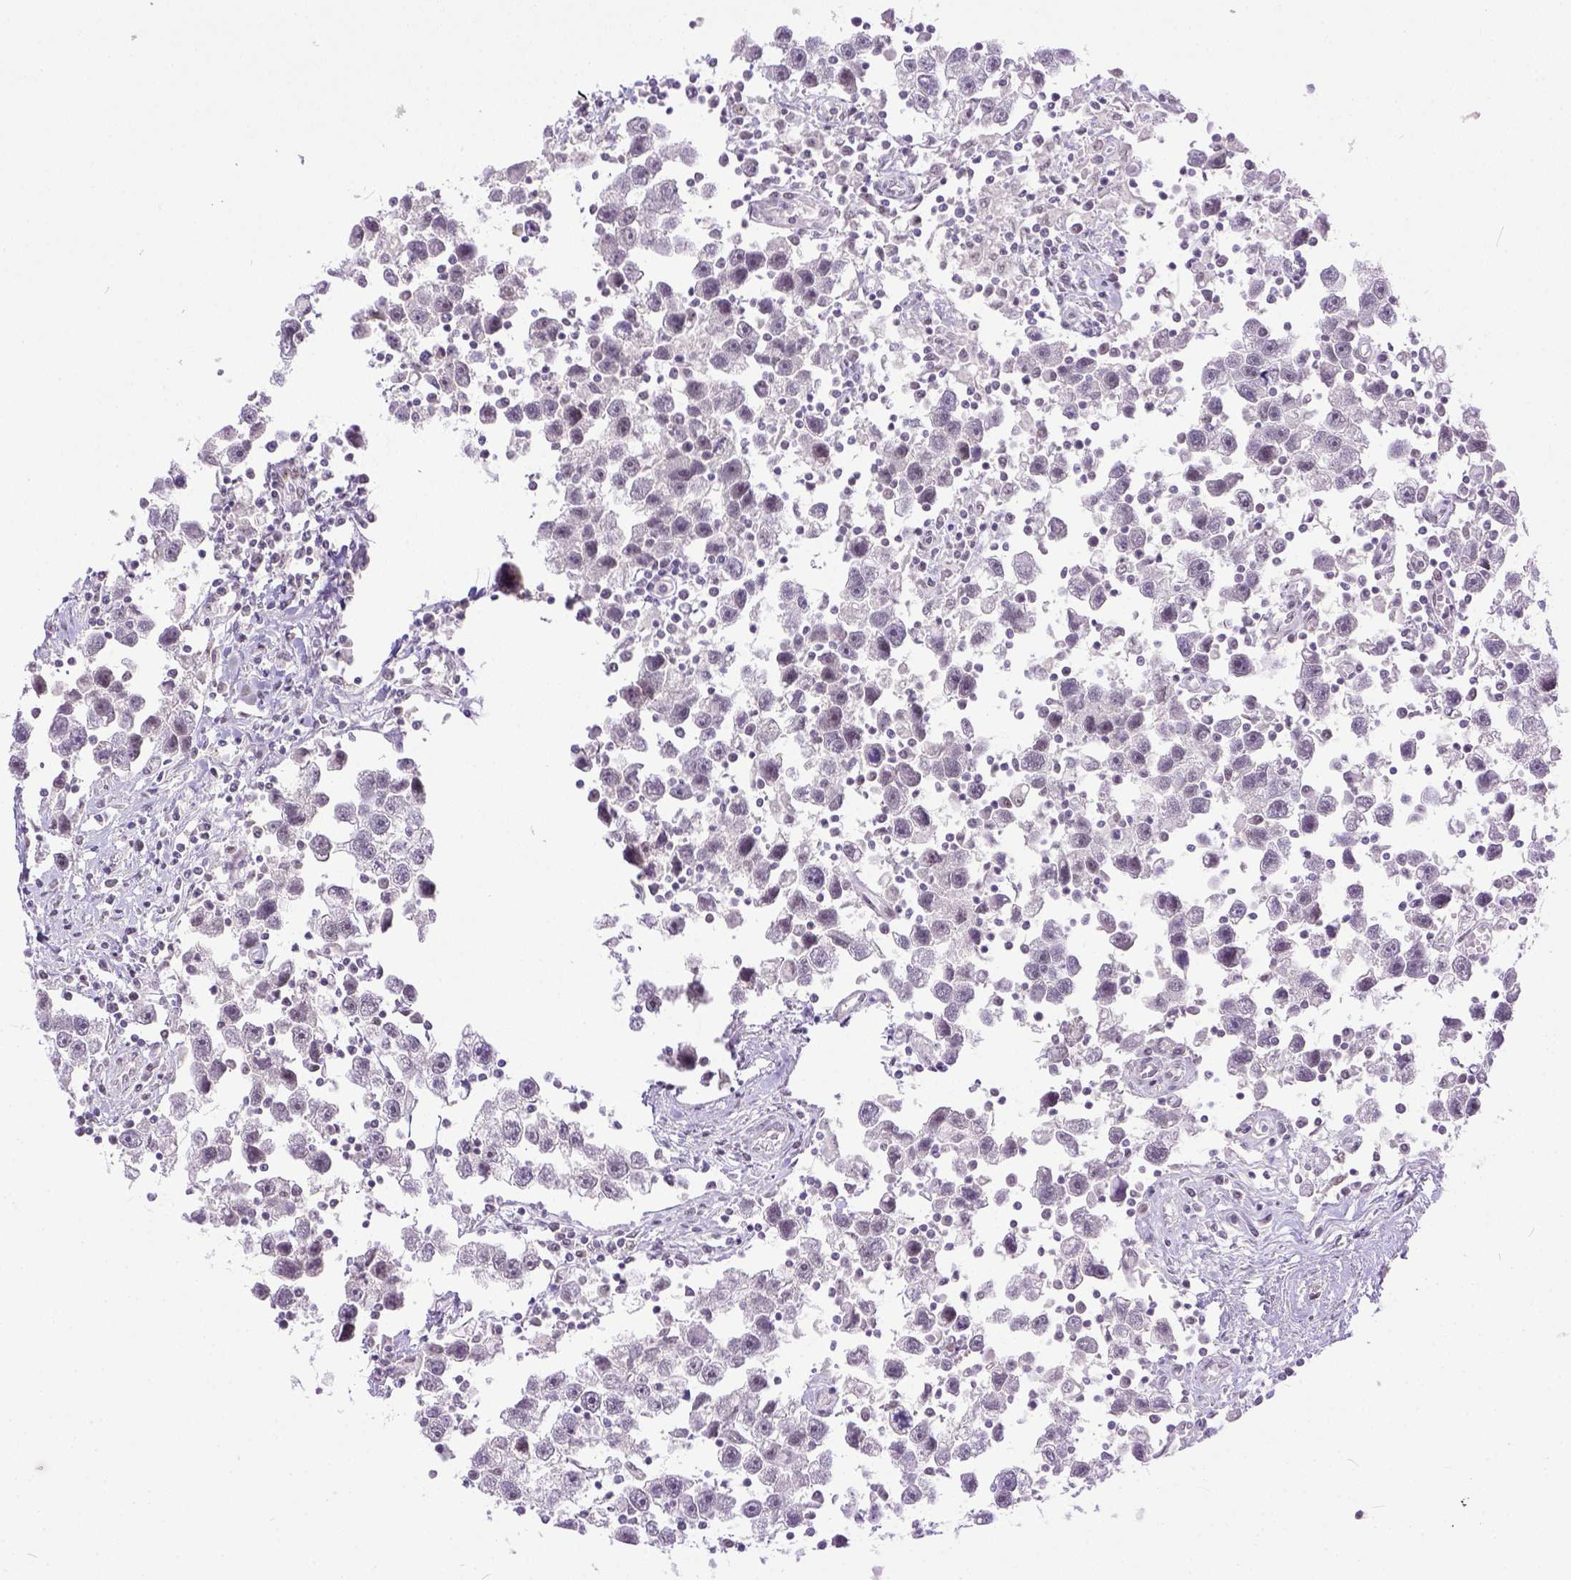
{"staining": {"intensity": "negative", "quantity": "none", "location": "none"}, "tissue": "testis cancer", "cell_type": "Tumor cells", "image_type": "cancer", "snomed": [{"axis": "morphology", "description": "Seminoma, NOS"}, {"axis": "topography", "description": "Testis"}], "caption": "Testis cancer (seminoma) was stained to show a protein in brown. There is no significant expression in tumor cells. The staining is performed using DAB brown chromogen with nuclei counter-stained in using hematoxylin.", "gene": "ERCC1", "patient": {"sex": "male", "age": 30}}